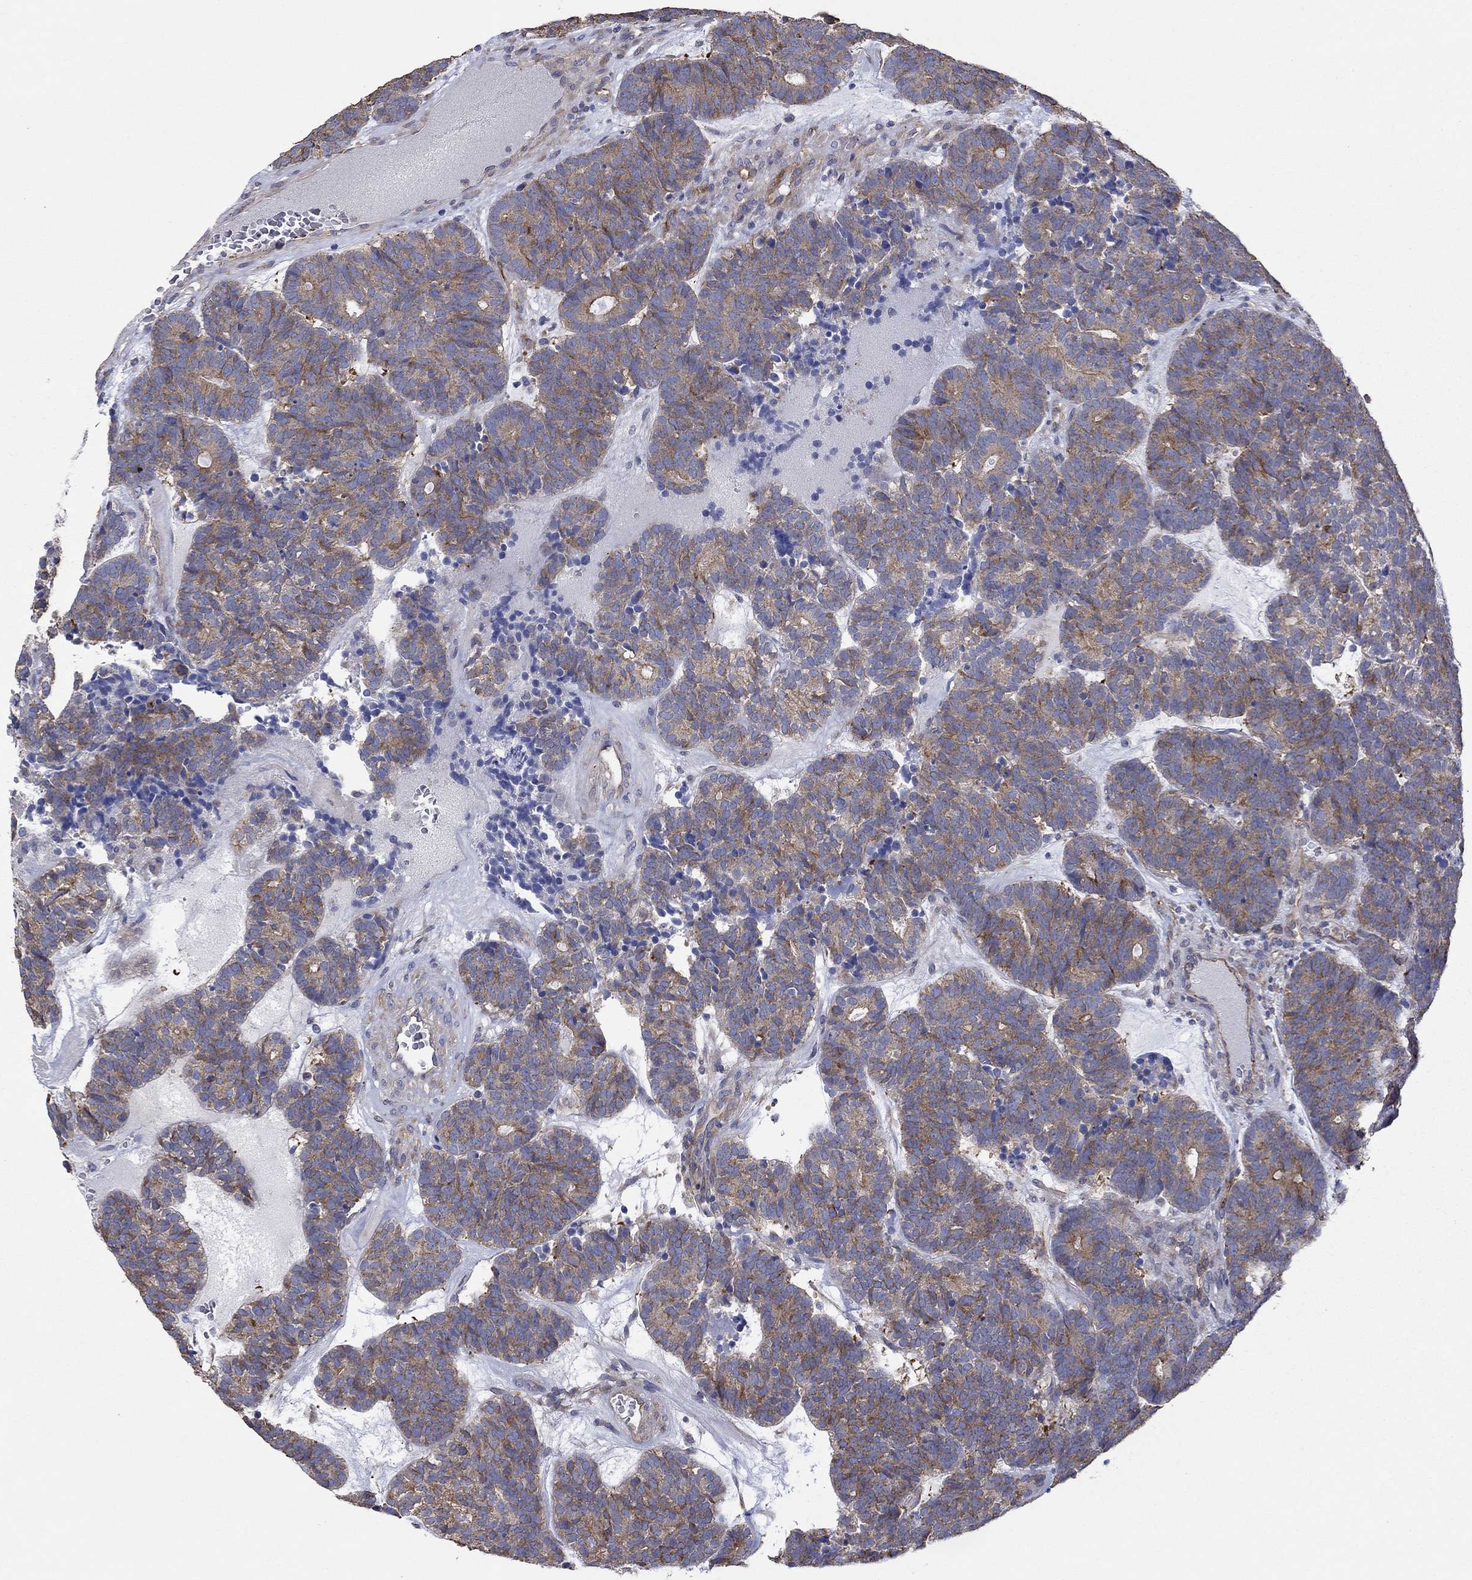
{"staining": {"intensity": "moderate", "quantity": "25%-75%", "location": "cytoplasmic/membranous"}, "tissue": "head and neck cancer", "cell_type": "Tumor cells", "image_type": "cancer", "snomed": [{"axis": "morphology", "description": "Adenocarcinoma, NOS"}, {"axis": "topography", "description": "Head-Neck"}], "caption": "Adenocarcinoma (head and neck) stained with a protein marker reveals moderate staining in tumor cells.", "gene": "TPRN", "patient": {"sex": "female", "age": 81}}